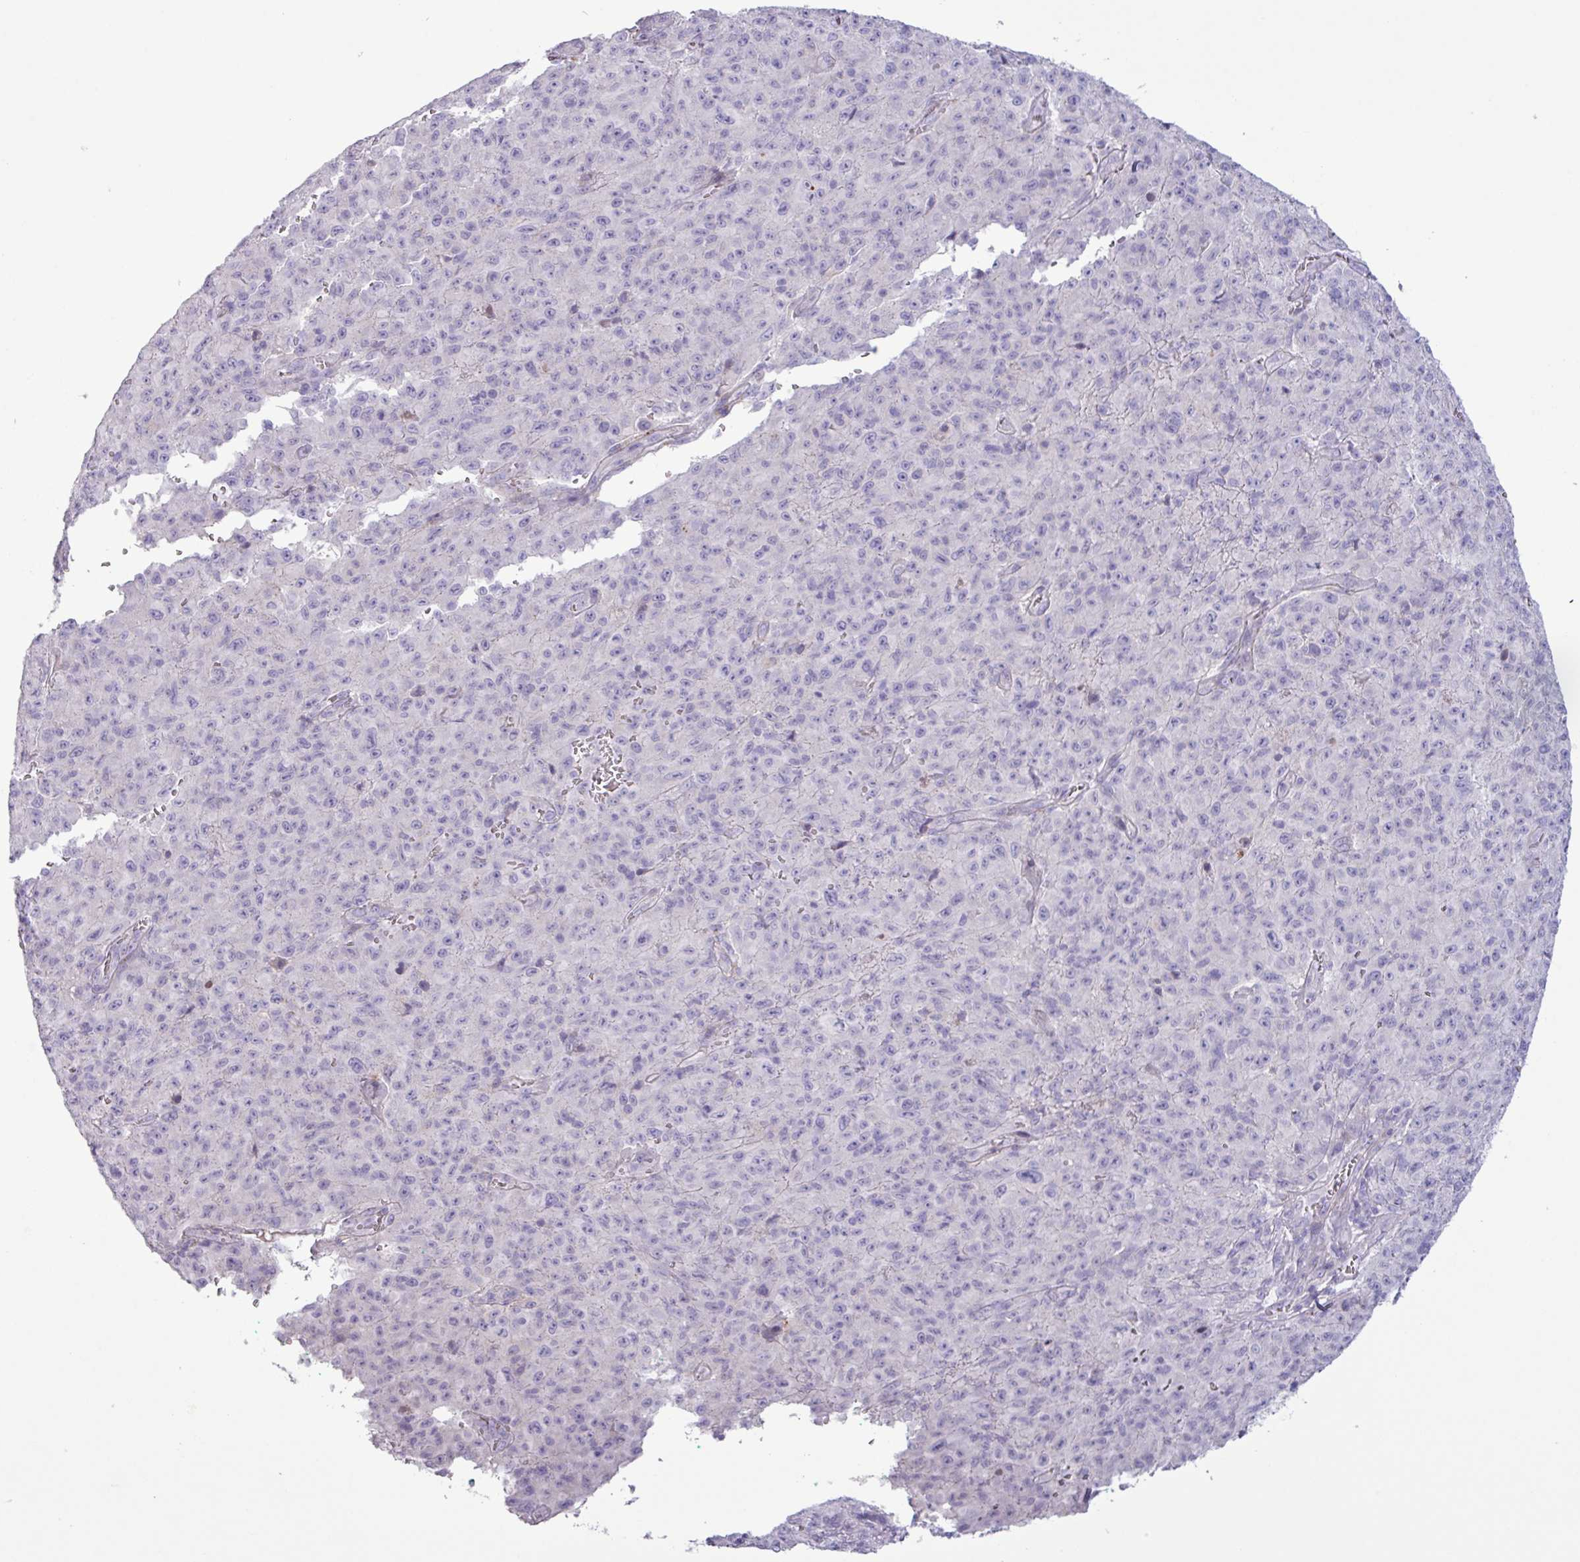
{"staining": {"intensity": "negative", "quantity": "none", "location": "none"}, "tissue": "melanoma", "cell_type": "Tumor cells", "image_type": "cancer", "snomed": [{"axis": "morphology", "description": "Malignant melanoma, NOS"}, {"axis": "topography", "description": "Skin"}], "caption": "IHC of malignant melanoma displays no staining in tumor cells.", "gene": "C4B", "patient": {"sex": "male", "age": 46}}